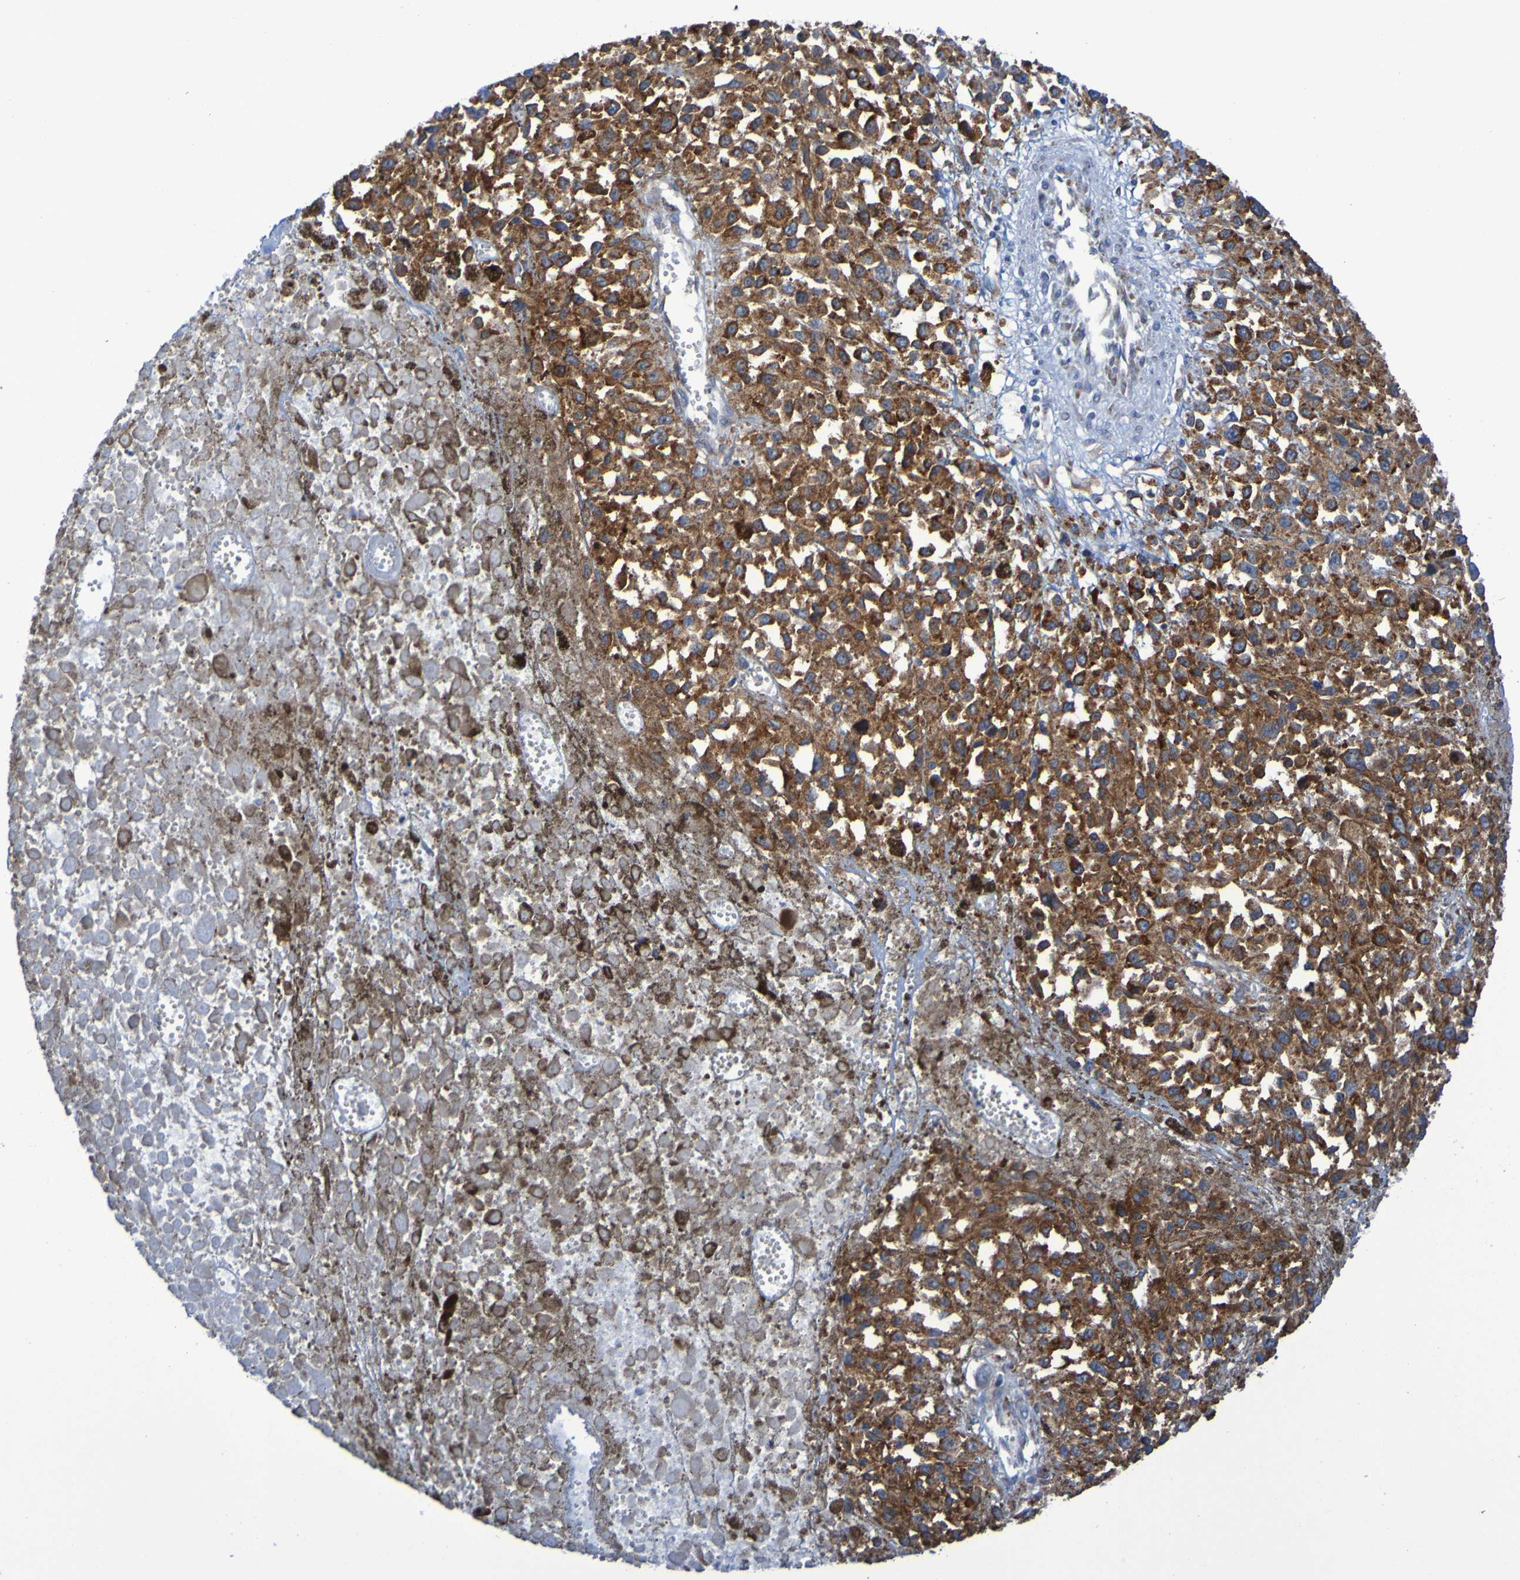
{"staining": {"intensity": "moderate", "quantity": ">75%", "location": "cytoplasmic/membranous"}, "tissue": "melanoma", "cell_type": "Tumor cells", "image_type": "cancer", "snomed": [{"axis": "morphology", "description": "Malignant melanoma, Metastatic site"}, {"axis": "topography", "description": "Lymph node"}], "caption": "Immunohistochemical staining of malignant melanoma (metastatic site) displays moderate cytoplasmic/membranous protein staining in approximately >75% of tumor cells.", "gene": "FKBP3", "patient": {"sex": "male", "age": 59}}